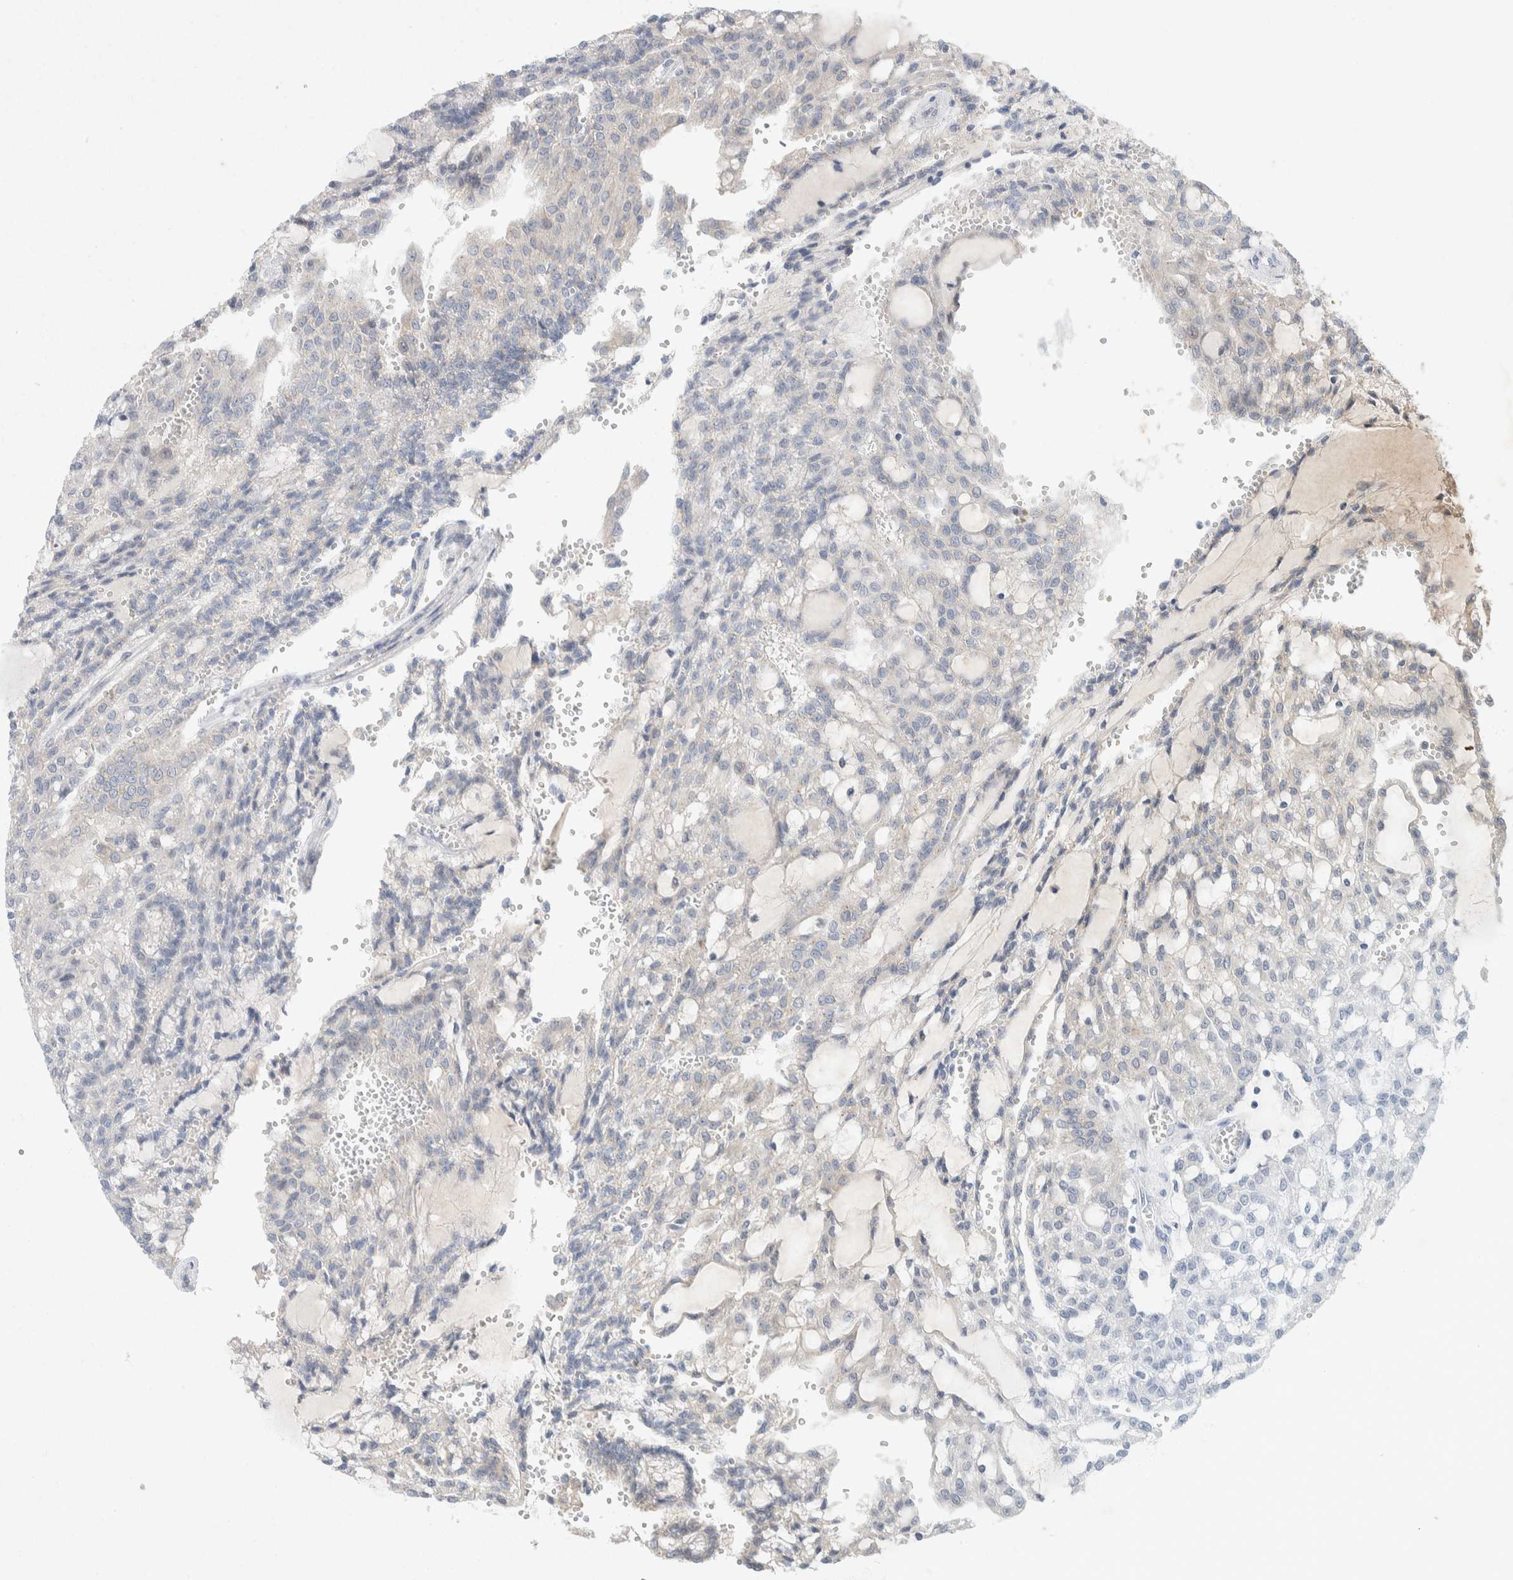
{"staining": {"intensity": "negative", "quantity": "none", "location": "none"}, "tissue": "renal cancer", "cell_type": "Tumor cells", "image_type": "cancer", "snomed": [{"axis": "morphology", "description": "Adenocarcinoma, NOS"}, {"axis": "topography", "description": "Kidney"}], "caption": "Tumor cells are negative for protein expression in human renal adenocarcinoma.", "gene": "CMTM4", "patient": {"sex": "male", "age": 63}}